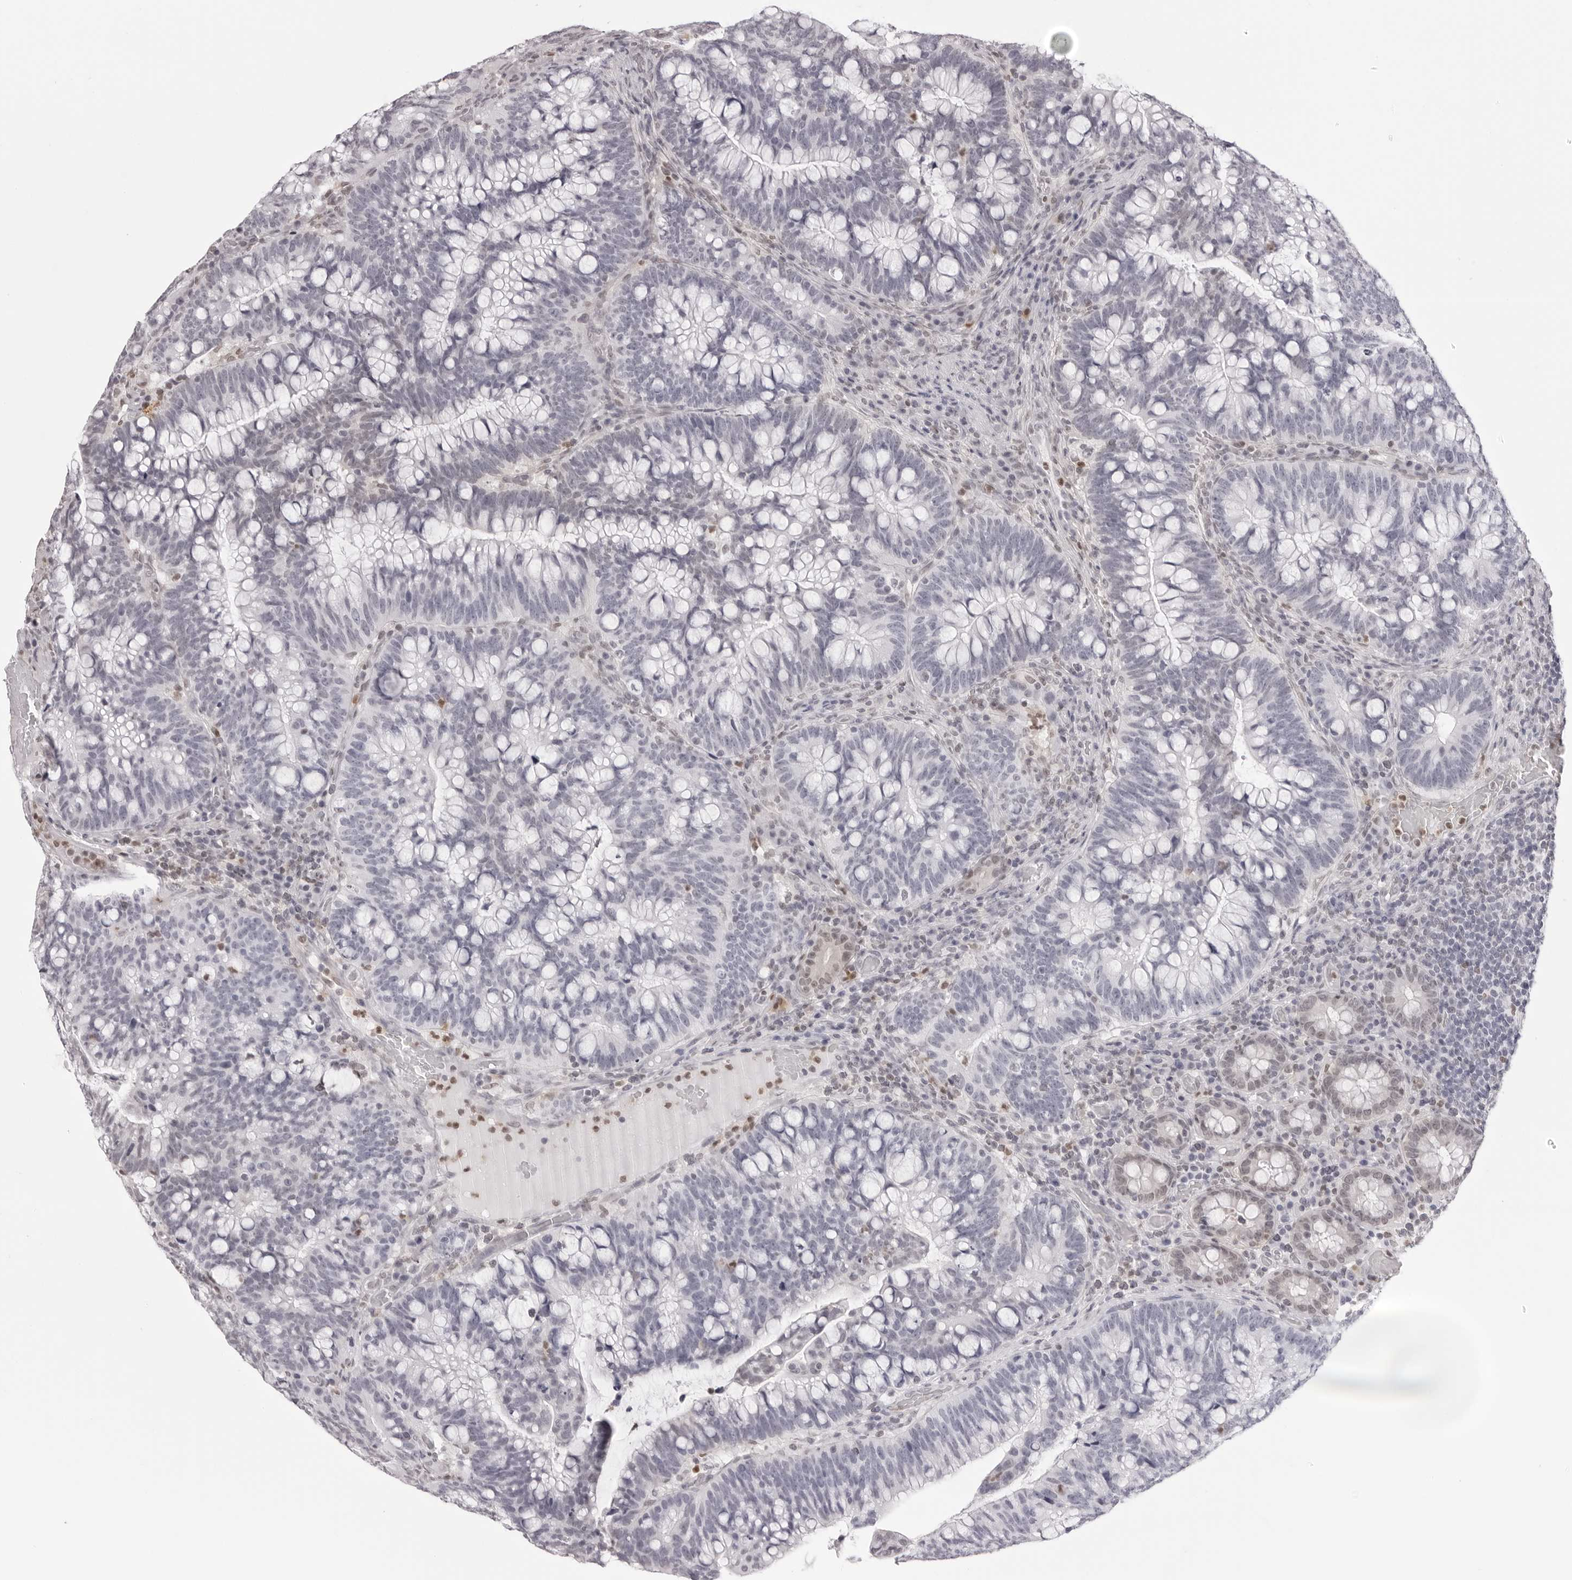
{"staining": {"intensity": "negative", "quantity": "none", "location": "none"}, "tissue": "colorectal cancer", "cell_type": "Tumor cells", "image_type": "cancer", "snomed": [{"axis": "morphology", "description": "Adenocarcinoma, NOS"}, {"axis": "topography", "description": "Colon"}], "caption": "Tumor cells are negative for brown protein staining in adenocarcinoma (colorectal).", "gene": "HSPA4", "patient": {"sex": "female", "age": 66}}